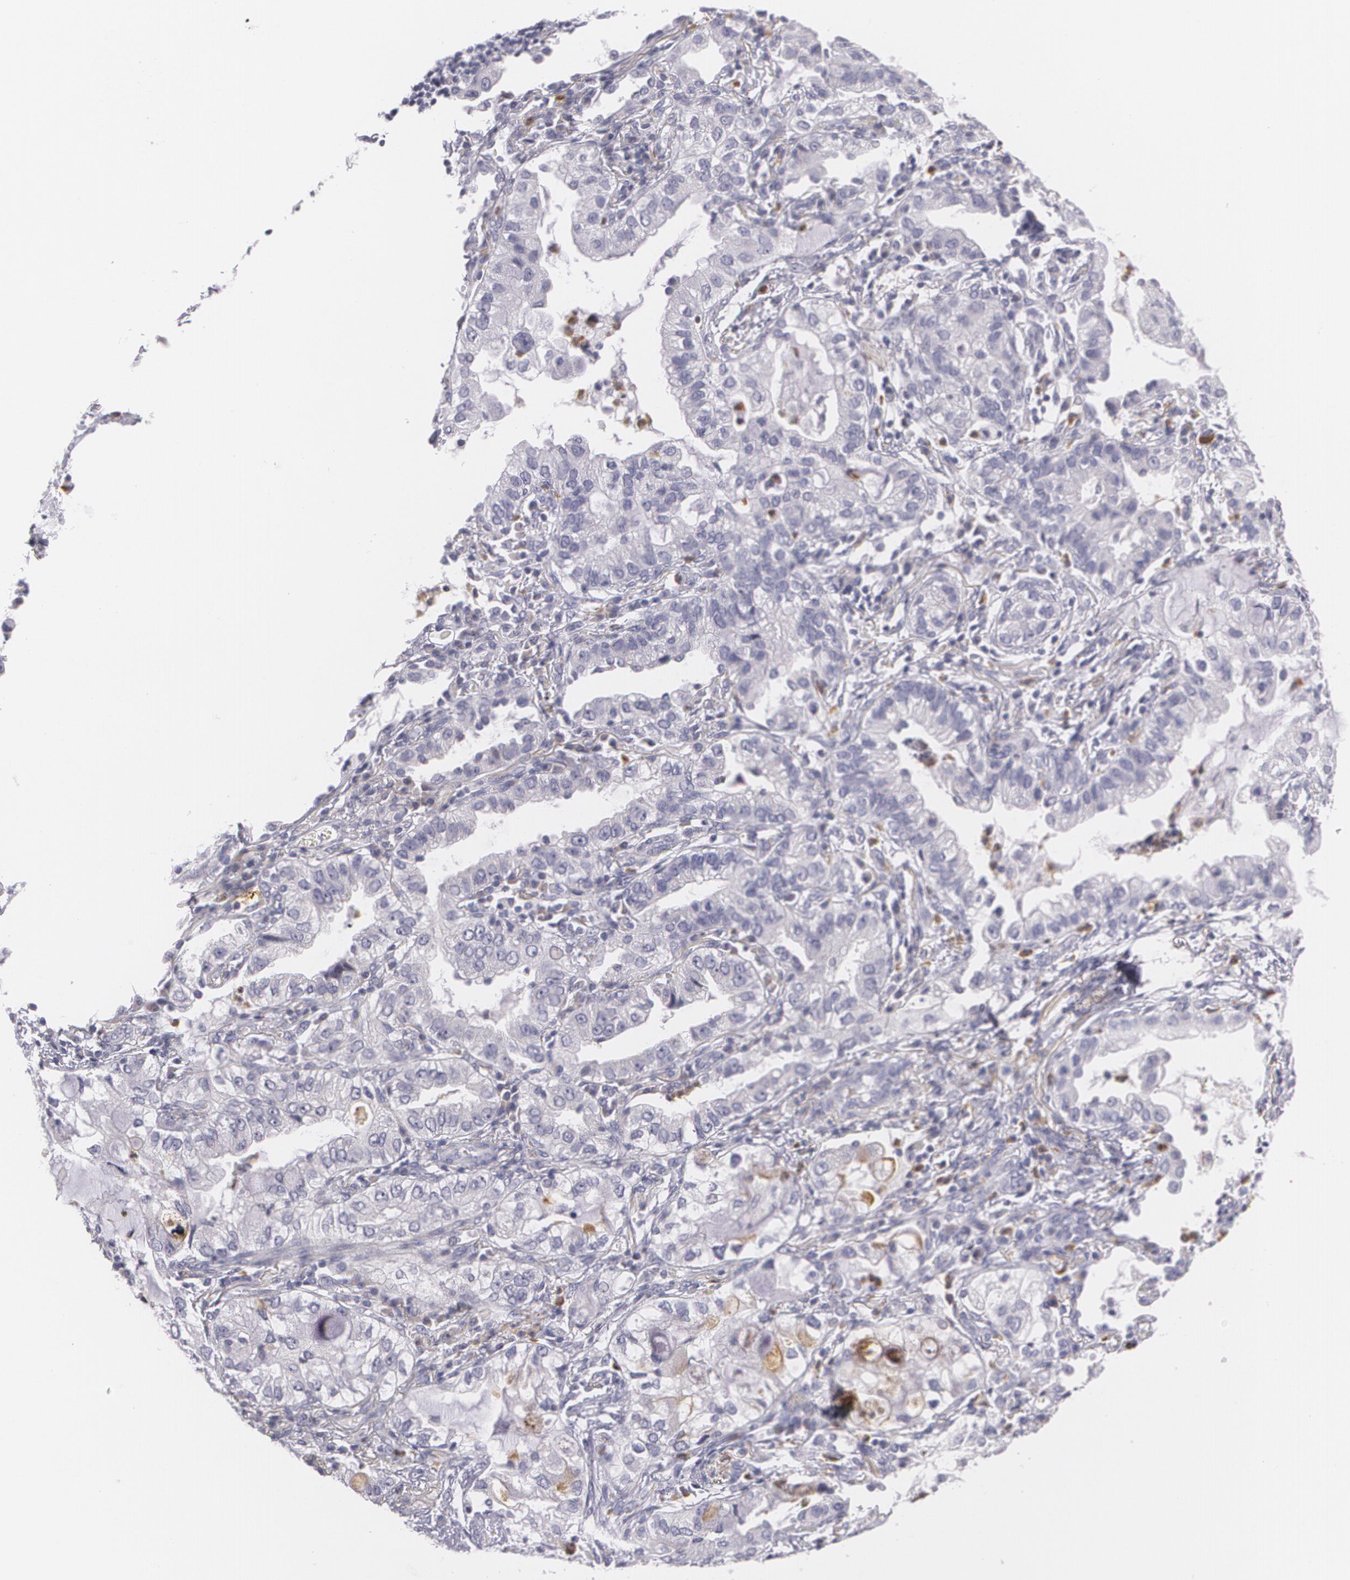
{"staining": {"intensity": "negative", "quantity": "none", "location": "none"}, "tissue": "lung cancer", "cell_type": "Tumor cells", "image_type": "cancer", "snomed": [{"axis": "morphology", "description": "Adenocarcinoma, NOS"}, {"axis": "topography", "description": "Lung"}], "caption": "Image shows no protein staining in tumor cells of lung cancer (adenocarcinoma) tissue.", "gene": "FAM181A", "patient": {"sex": "female", "age": 50}}